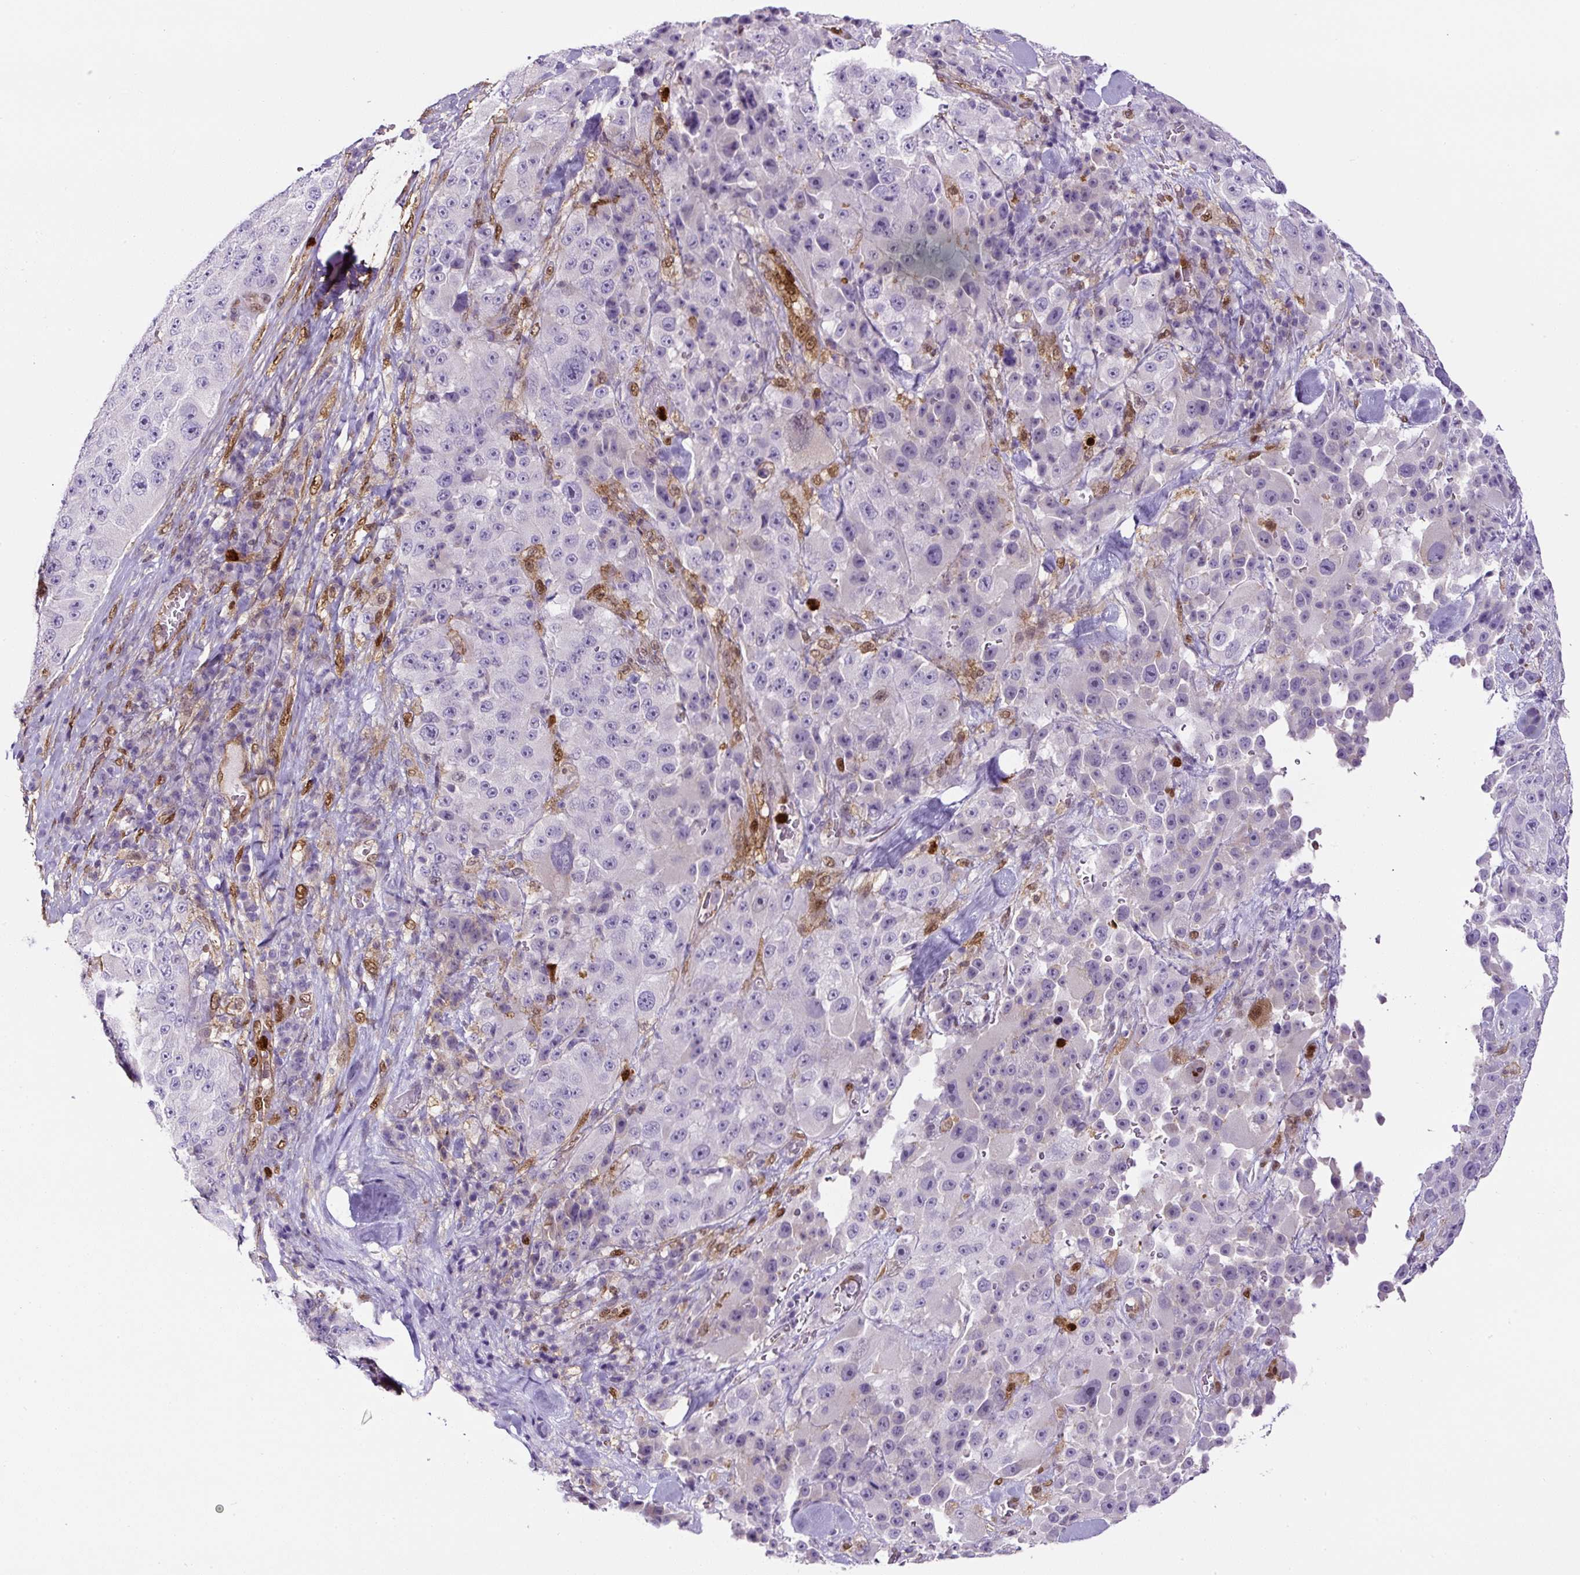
{"staining": {"intensity": "negative", "quantity": "none", "location": "none"}, "tissue": "melanoma", "cell_type": "Tumor cells", "image_type": "cancer", "snomed": [{"axis": "morphology", "description": "Malignant melanoma, Metastatic site"}, {"axis": "topography", "description": "Lymph node"}], "caption": "This is a photomicrograph of IHC staining of malignant melanoma (metastatic site), which shows no positivity in tumor cells. (Stains: DAB immunohistochemistry with hematoxylin counter stain, Microscopy: brightfield microscopy at high magnification).", "gene": "ANXA1", "patient": {"sex": "male", "age": 62}}